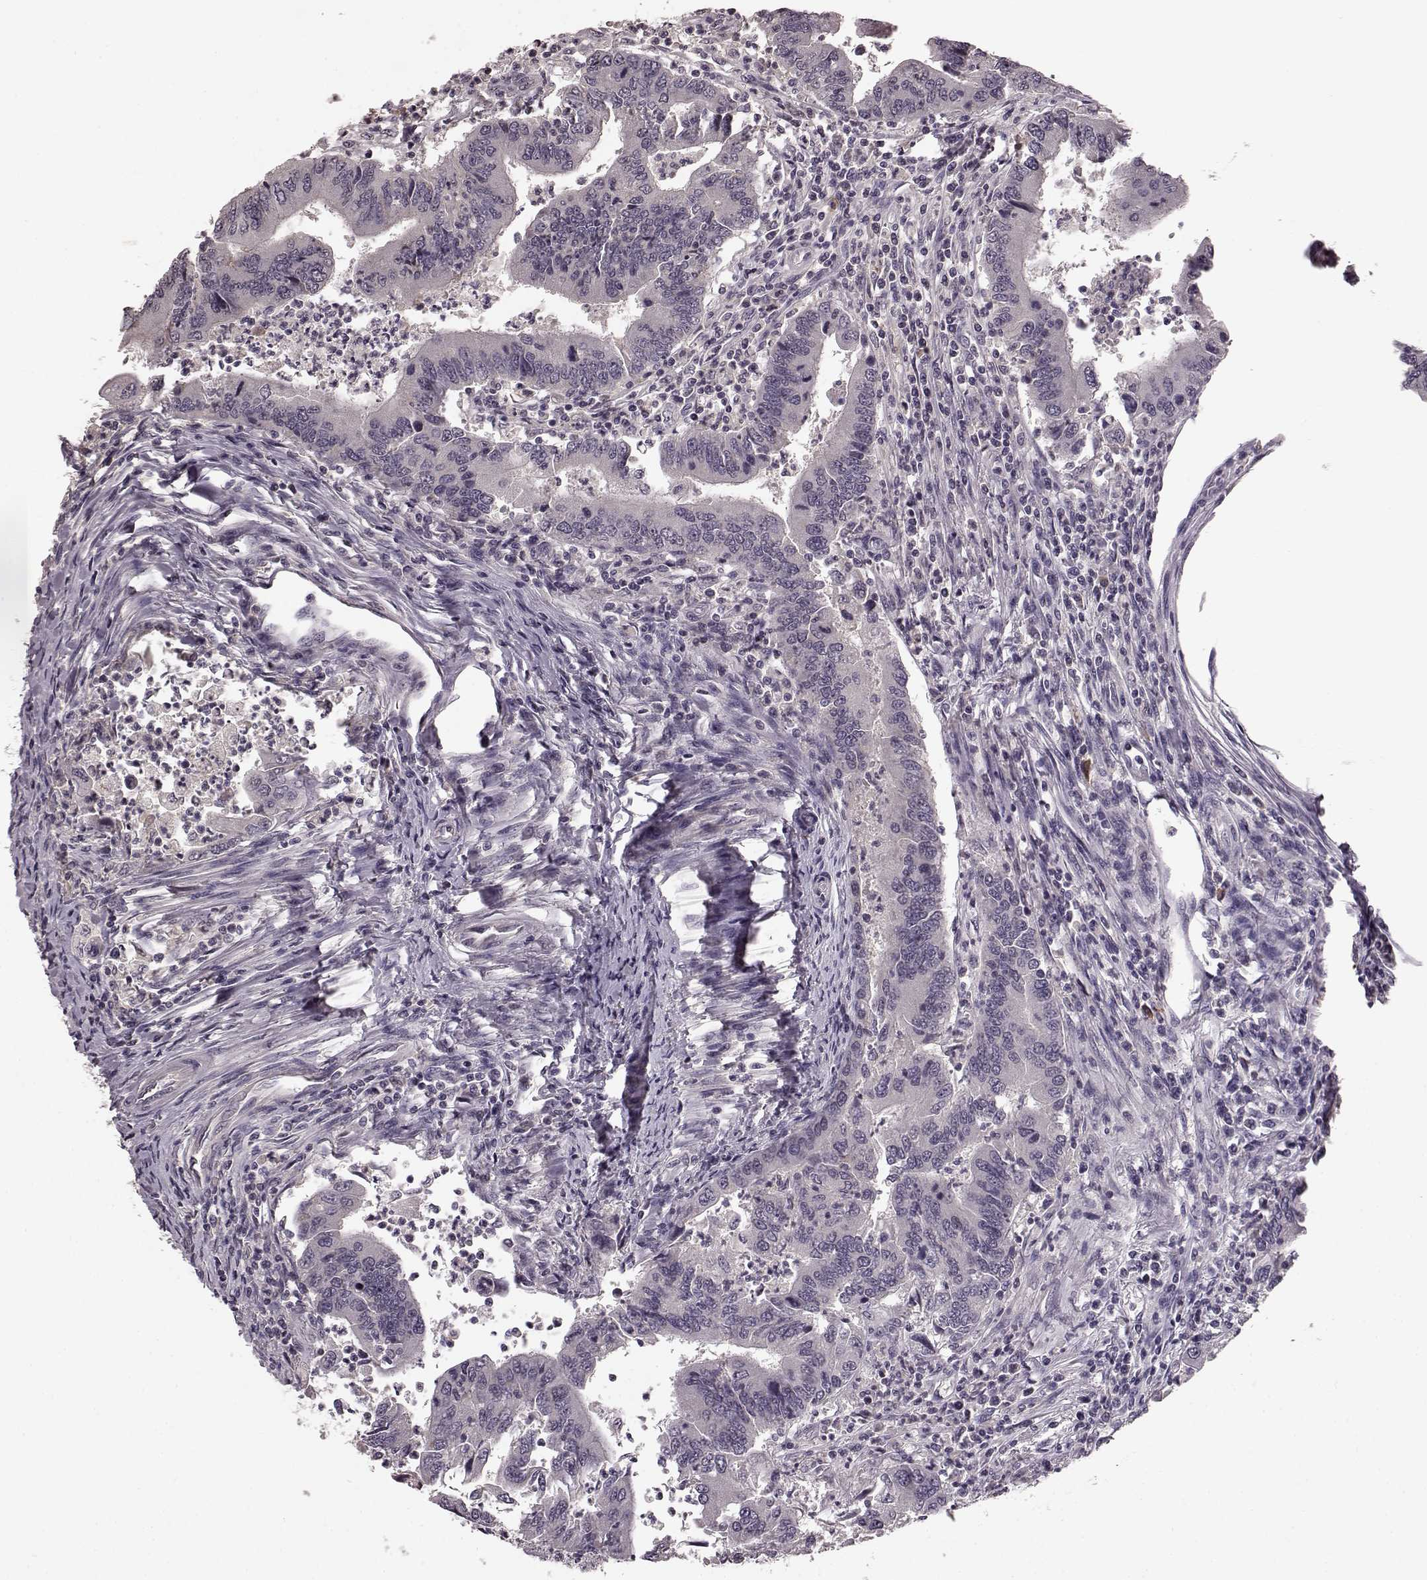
{"staining": {"intensity": "negative", "quantity": "none", "location": "none"}, "tissue": "colorectal cancer", "cell_type": "Tumor cells", "image_type": "cancer", "snomed": [{"axis": "morphology", "description": "Adenocarcinoma, NOS"}, {"axis": "topography", "description": "Colon"}], "caption": "Immunohistochemistry (IHC) of human colorectal adenocarcinoma shows no positivity in tumor cells.", "gene": "NRL", "patient": {"sex": "female", "age": 67}}